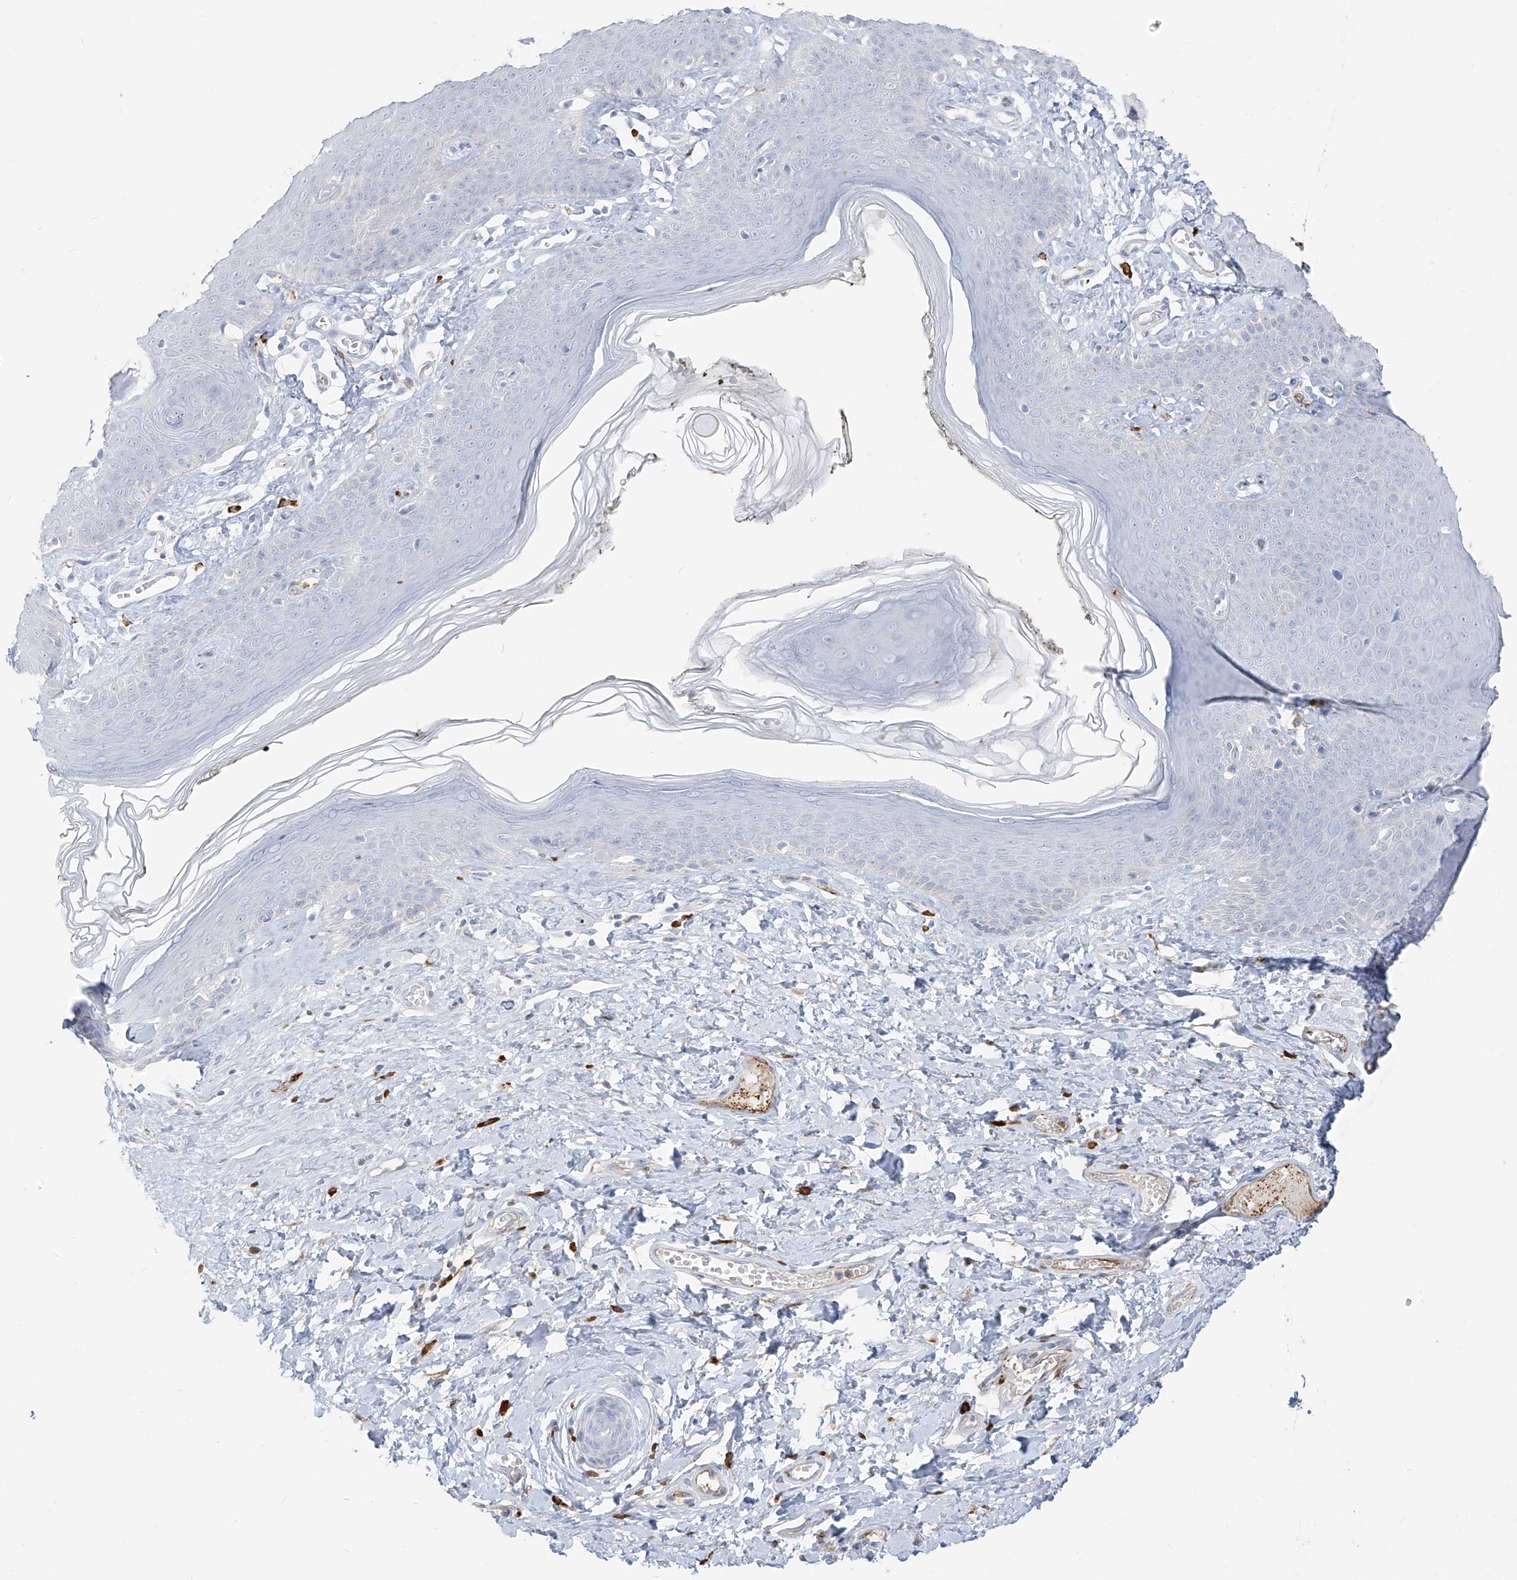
{"staining": {"intensity": "weak", "quantity": "<25%", "location": "cytoplasmic/membranous"}, "tissue": "skin", "cell_type": "Epidermal cells", "image_type": "normal", "snomed": [{"axis": "morphology", "description": "Normal tissue, NOS"}, {"axis": "morphology", "description": "Inflammation, NOS"}, {"axis": "topography", "description": "Vulva"}], "caption": "Protein analysis of normal skin displays no significant staining in epidermal cells. (Stains: DAB immunohistochemistry with hematoxylin counter stain, Microscopy: brightfield microscopy at high magnification).", "gene": "CX3CR1", "patient": {"sex": "female", "age": 84}}